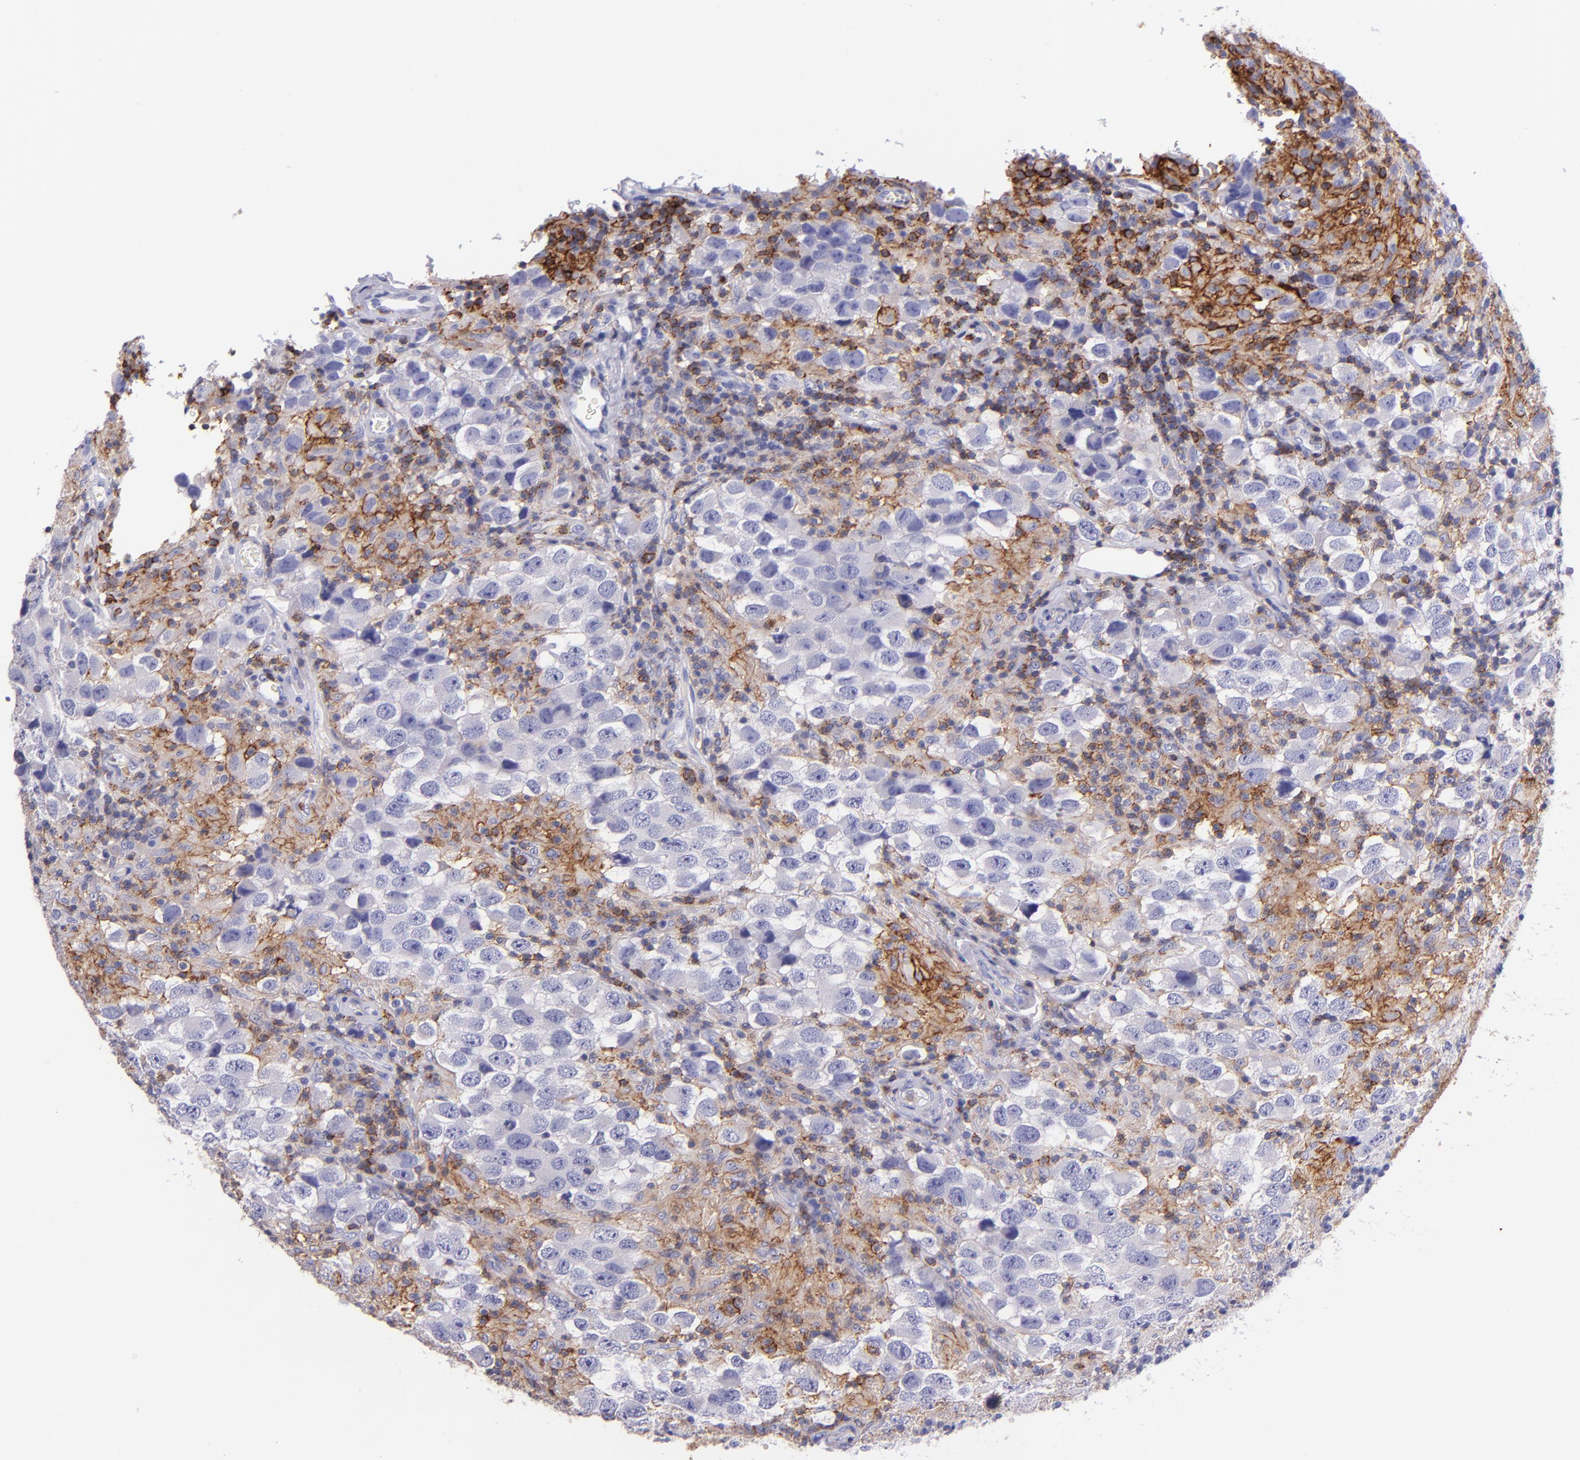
{"staining": {"intensity": "moderate", "quantity": "25%-75%", "location": "cytoplasmic/membranous"}, "tissue": "testis cancer", "cell_type": "Tumor cells", "image_type": "cancer", "snomed": [{"axis": "morphology", "description": "Carcinoma, Embryonal, NOS"}, {"axis": "topography", "description": "Testis"}], "caption": "Protein staining of testis embryonal carcinoma tissue shows moderate cytoplasmic/membranous staining in approximately 25%-75% of tumor cells. (DAB (3,3'-diaminobenzidine) IHC with brightfield microscopy, high magnification).", "gene": "SPN", "patient": {"sex": "male", "age": 21}}